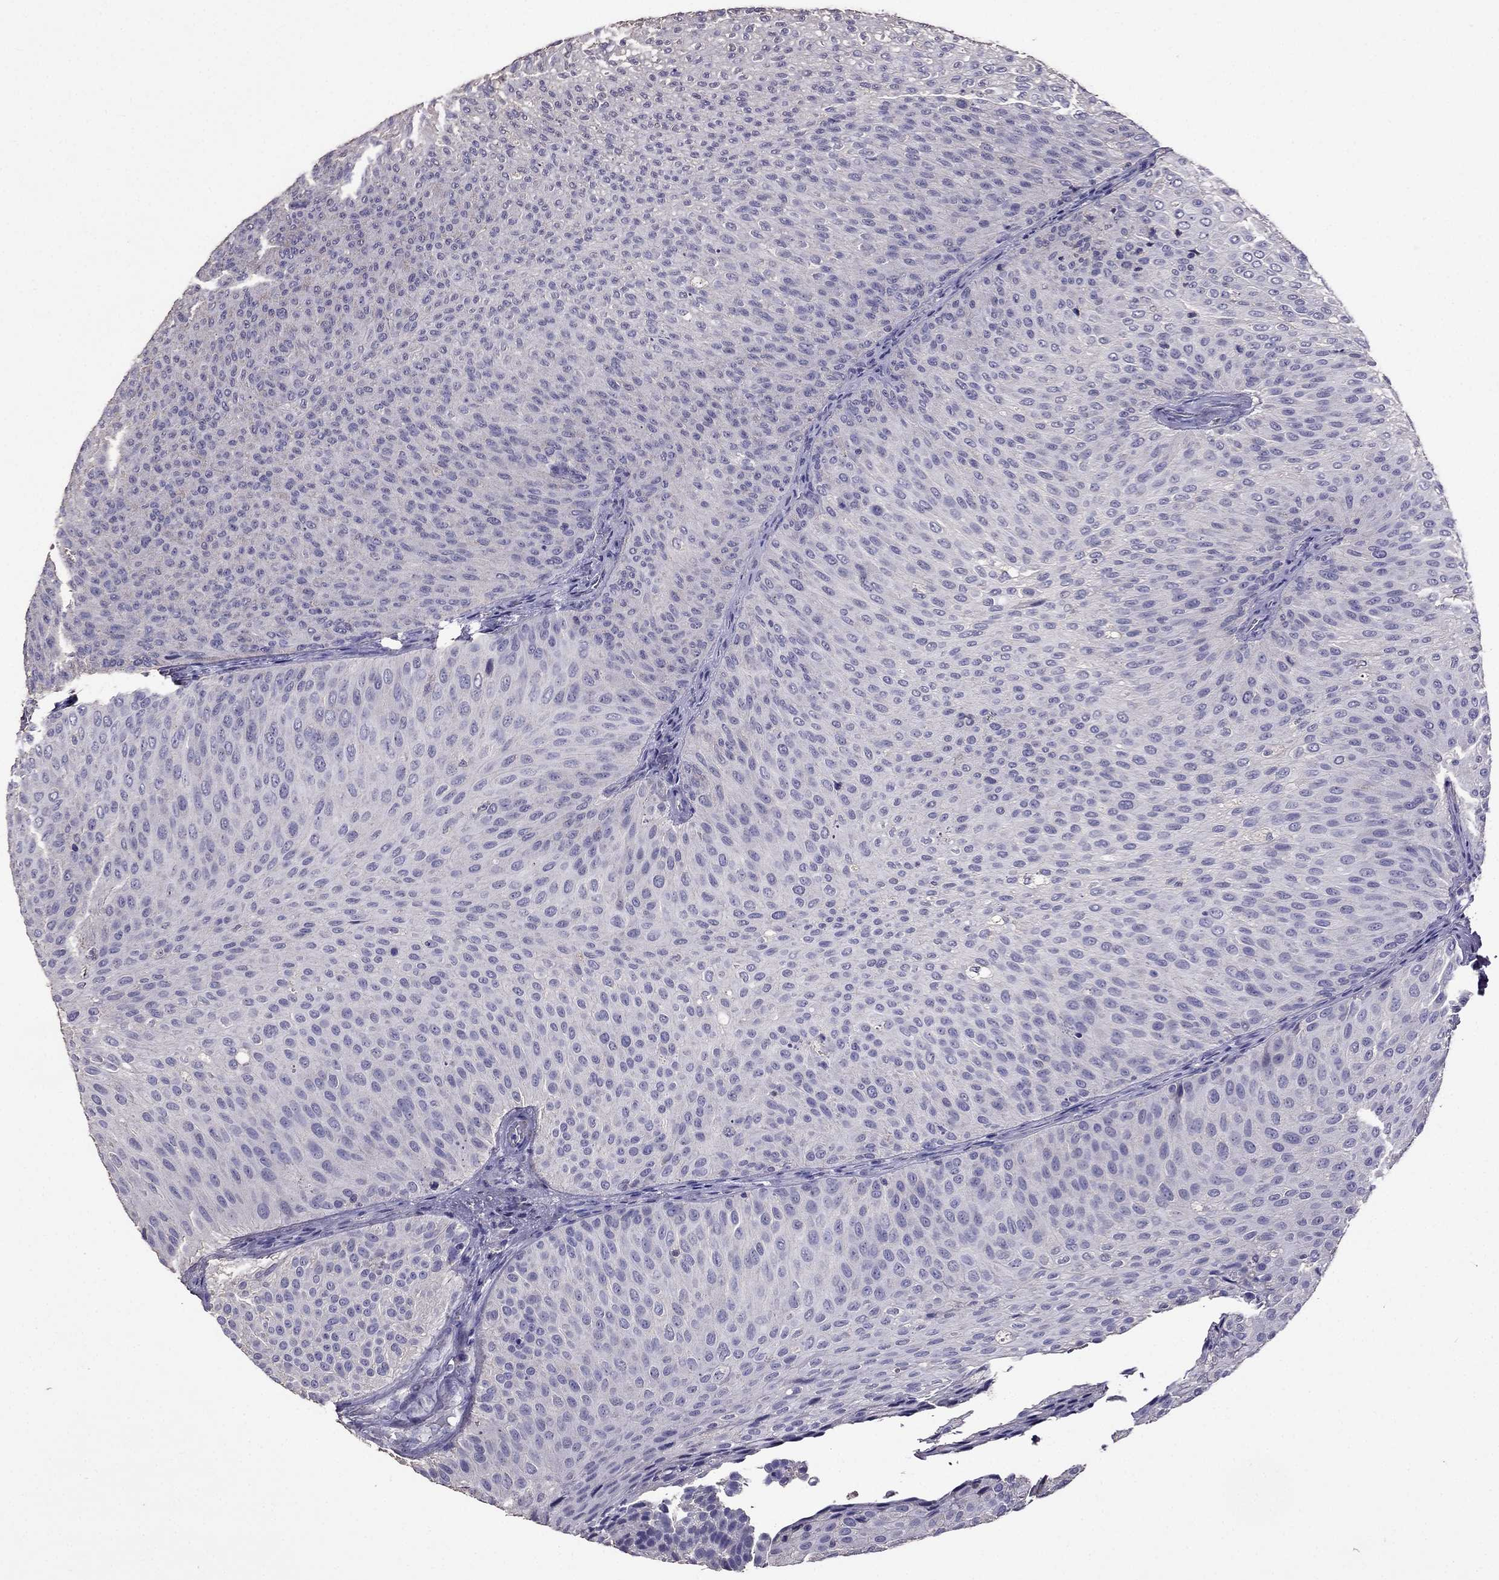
{"staining": {"intensity": "negative", "quantity": "none", "location": "none"}, "tissue": "urothelial cancer", "cell_type": "Tumor cells", "image_type": "cancer", "snomed": [{"axis": "morphology", "description": "Urothelial carcinoma, Low grade"}, {"axis": "topography", "description": "Urinary bladder"}], "caption": "The histopathology image demonstrates no significant positivity in tumor cells of urothelial cancer.", "gene": "NKX3-1", "patient": {"sex": "male", "age": 78}}